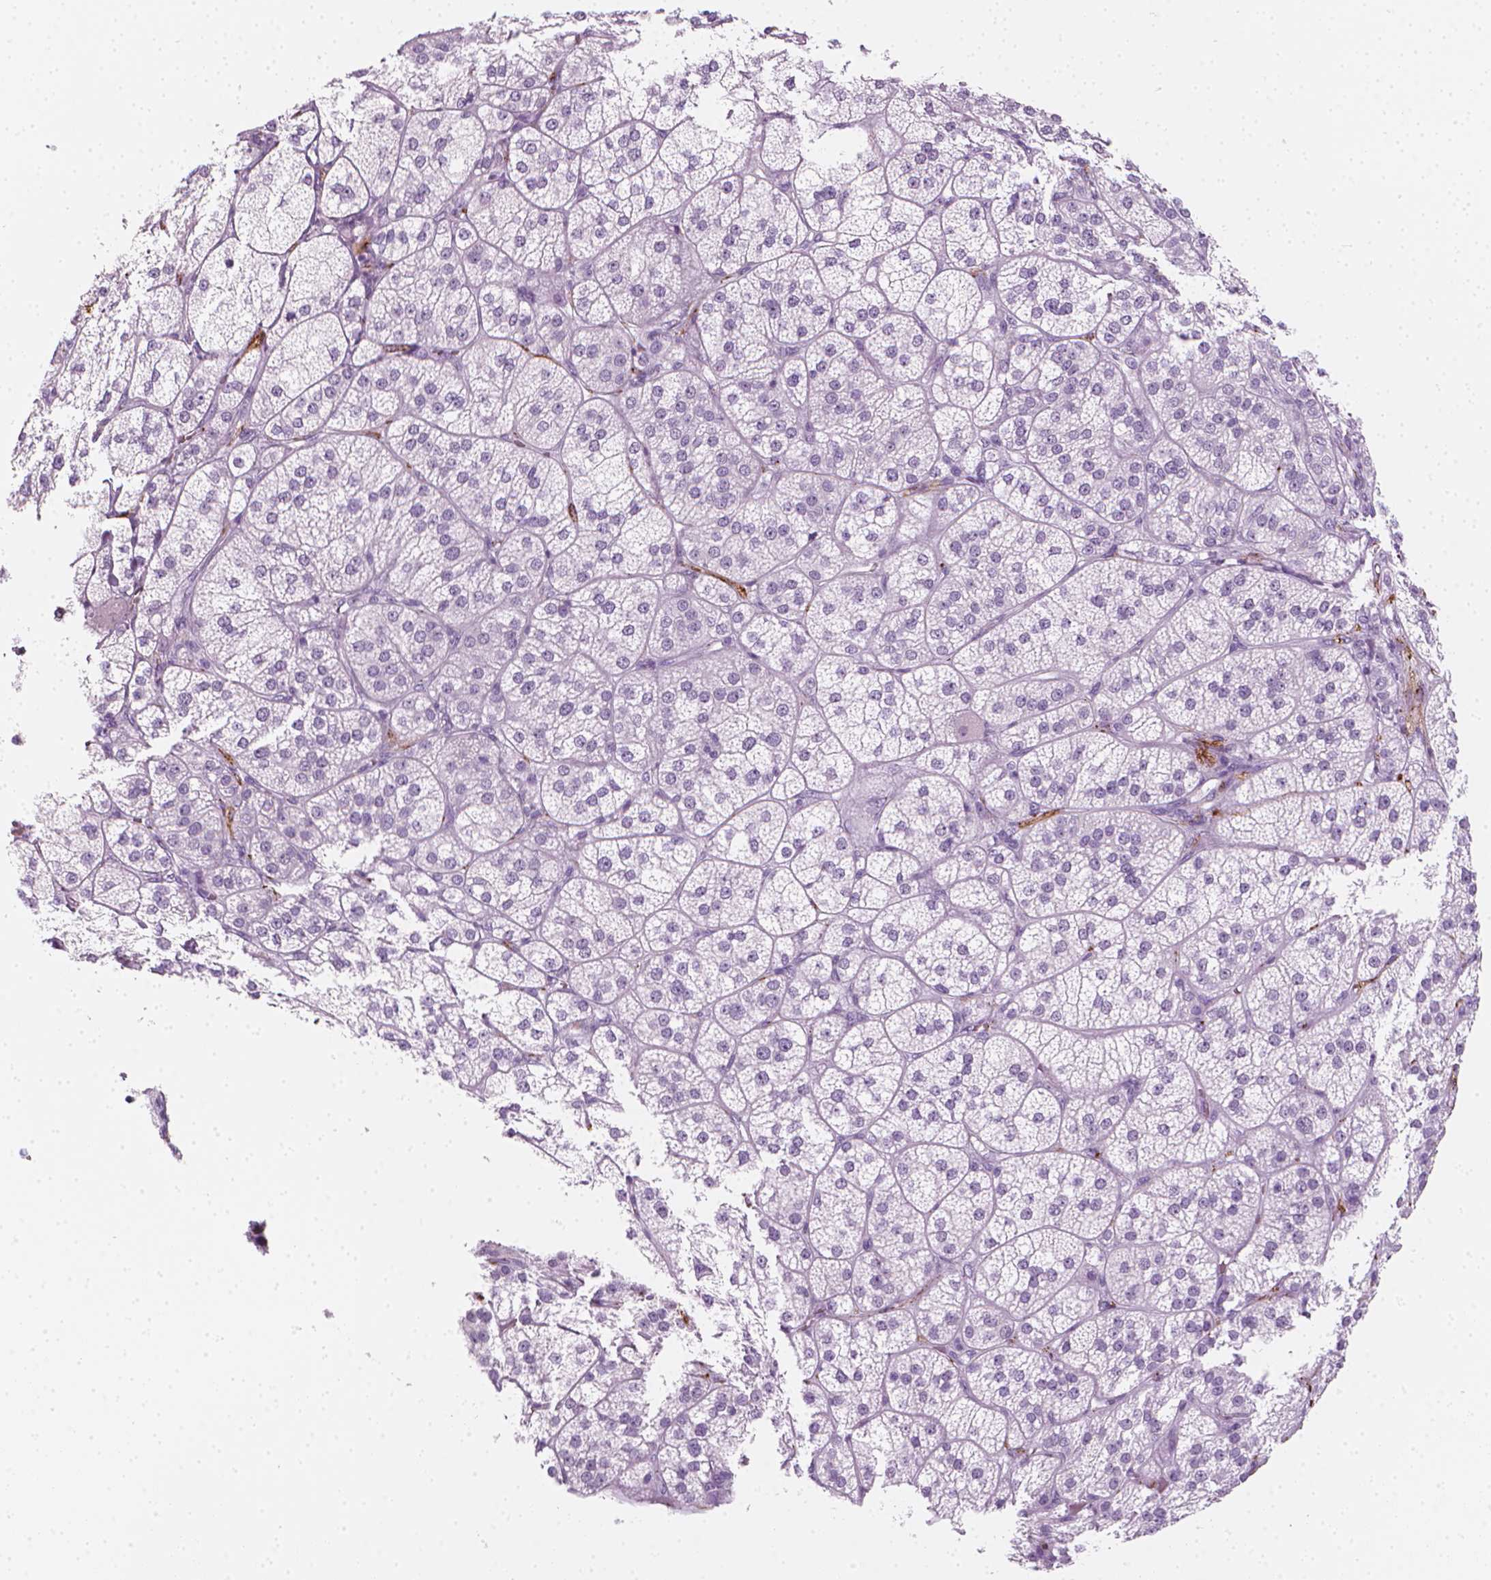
{"staining": {"intensity": "negative", "quantity": "none", "location": "none"}, "tissue": "adrenal gland", "cell_type": "Glandular cells", "image_type": "normal", "snomed": [{"axis": "morphology", "description": "Normal tissue, NOS"}, {"axis": "topography", "description": "Adrenal gland"}], "caption": "Immunohistochemical staining of benign human adrenal gland demonstrates no significant staining in glandular cells.", "gene": "SCG3", "patient": {"sex": "female", "age": 60}}